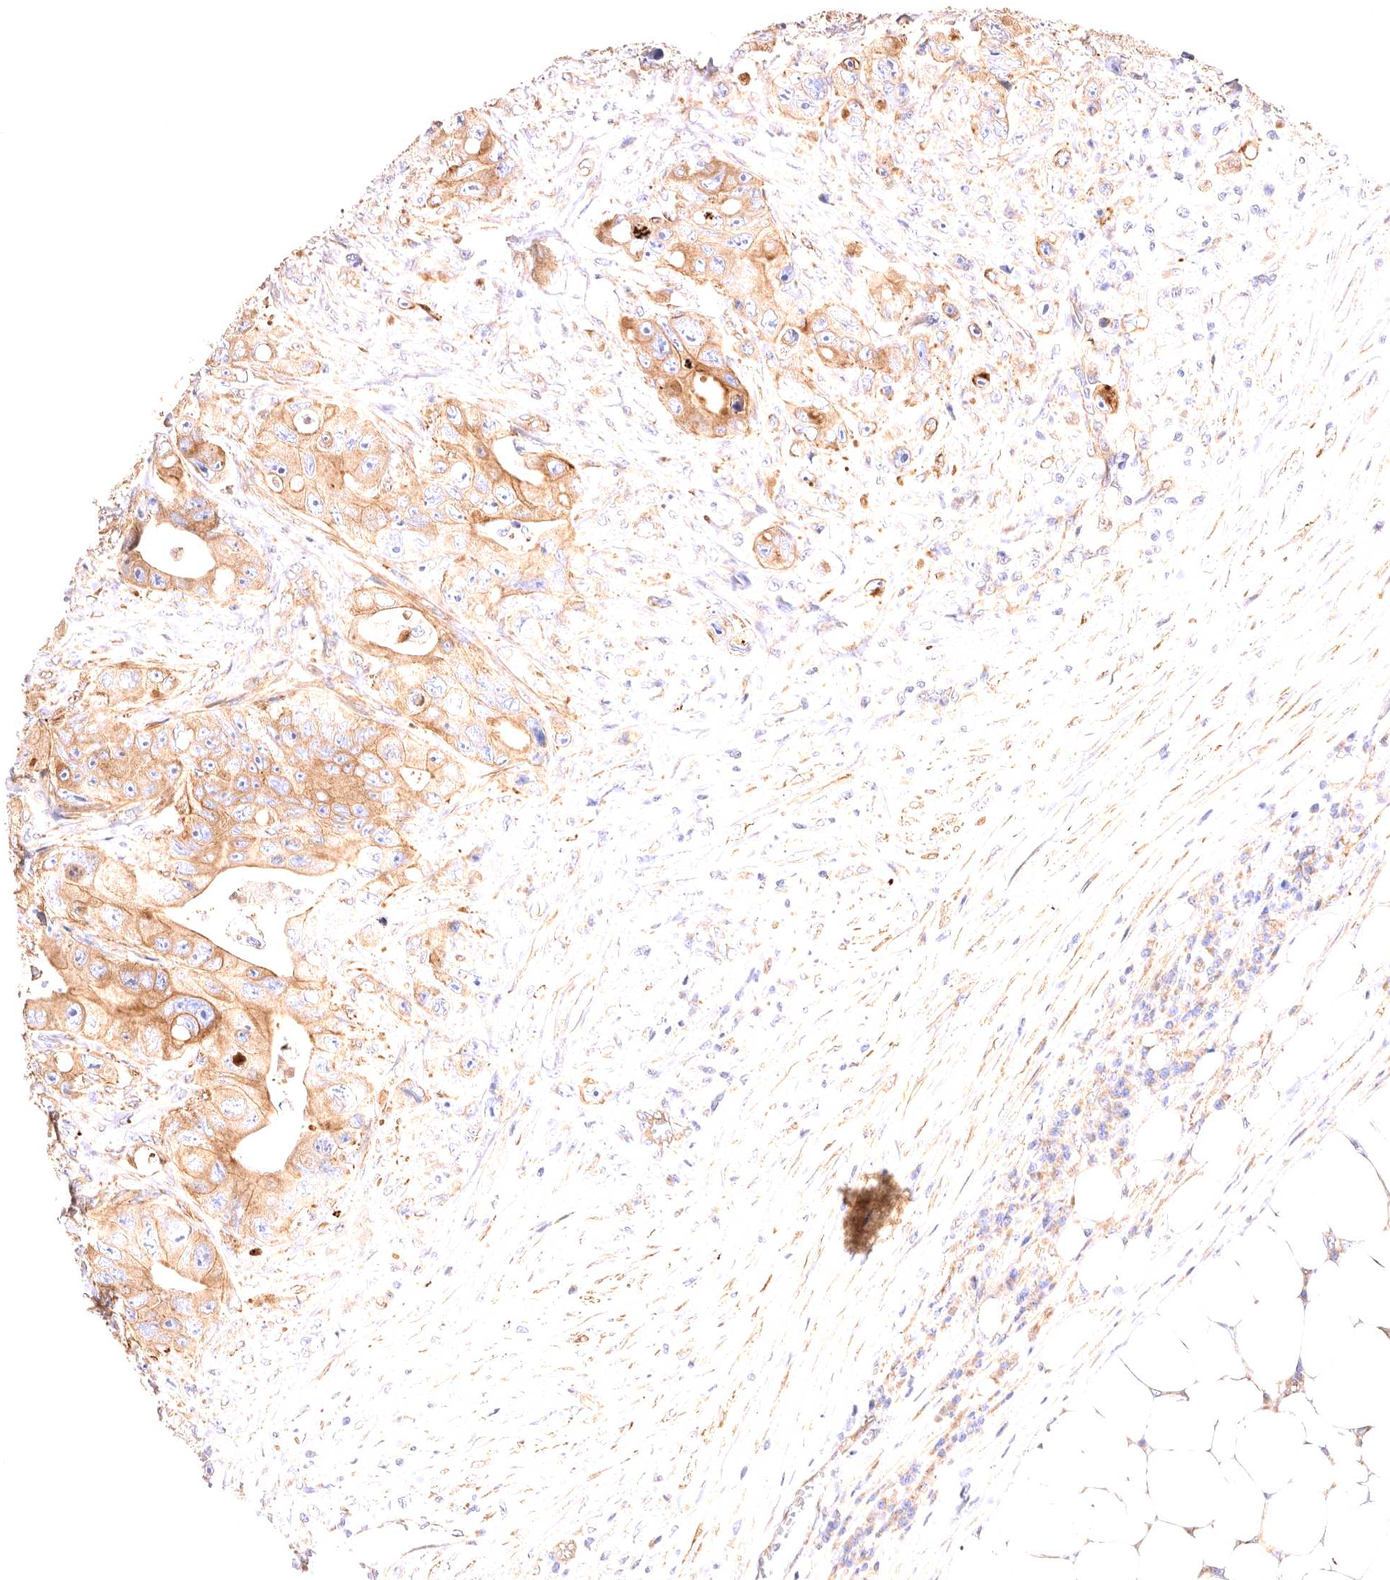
{"staining": {"intensity": "moderate", "quantity": ">75%", "location": "cytoplasmic/membranous"}, "tissue": "colorectal cancer", "cell_type": "Tumor cells", "image_type": "cancer", "snomed": [{"axis": "morphology", "description": "Adenocarcinoma, NOS"}, {"axis": "topography", "description": "Colon"}], "caption": "The image reveals immunohistochemical staining of colorectal cancer. There is moderate cytoplasmic/membranous expression is identified in about >75% of tumor cells.", "gene": "VPS45", "patient": {"sex": "female", "age": 46}}